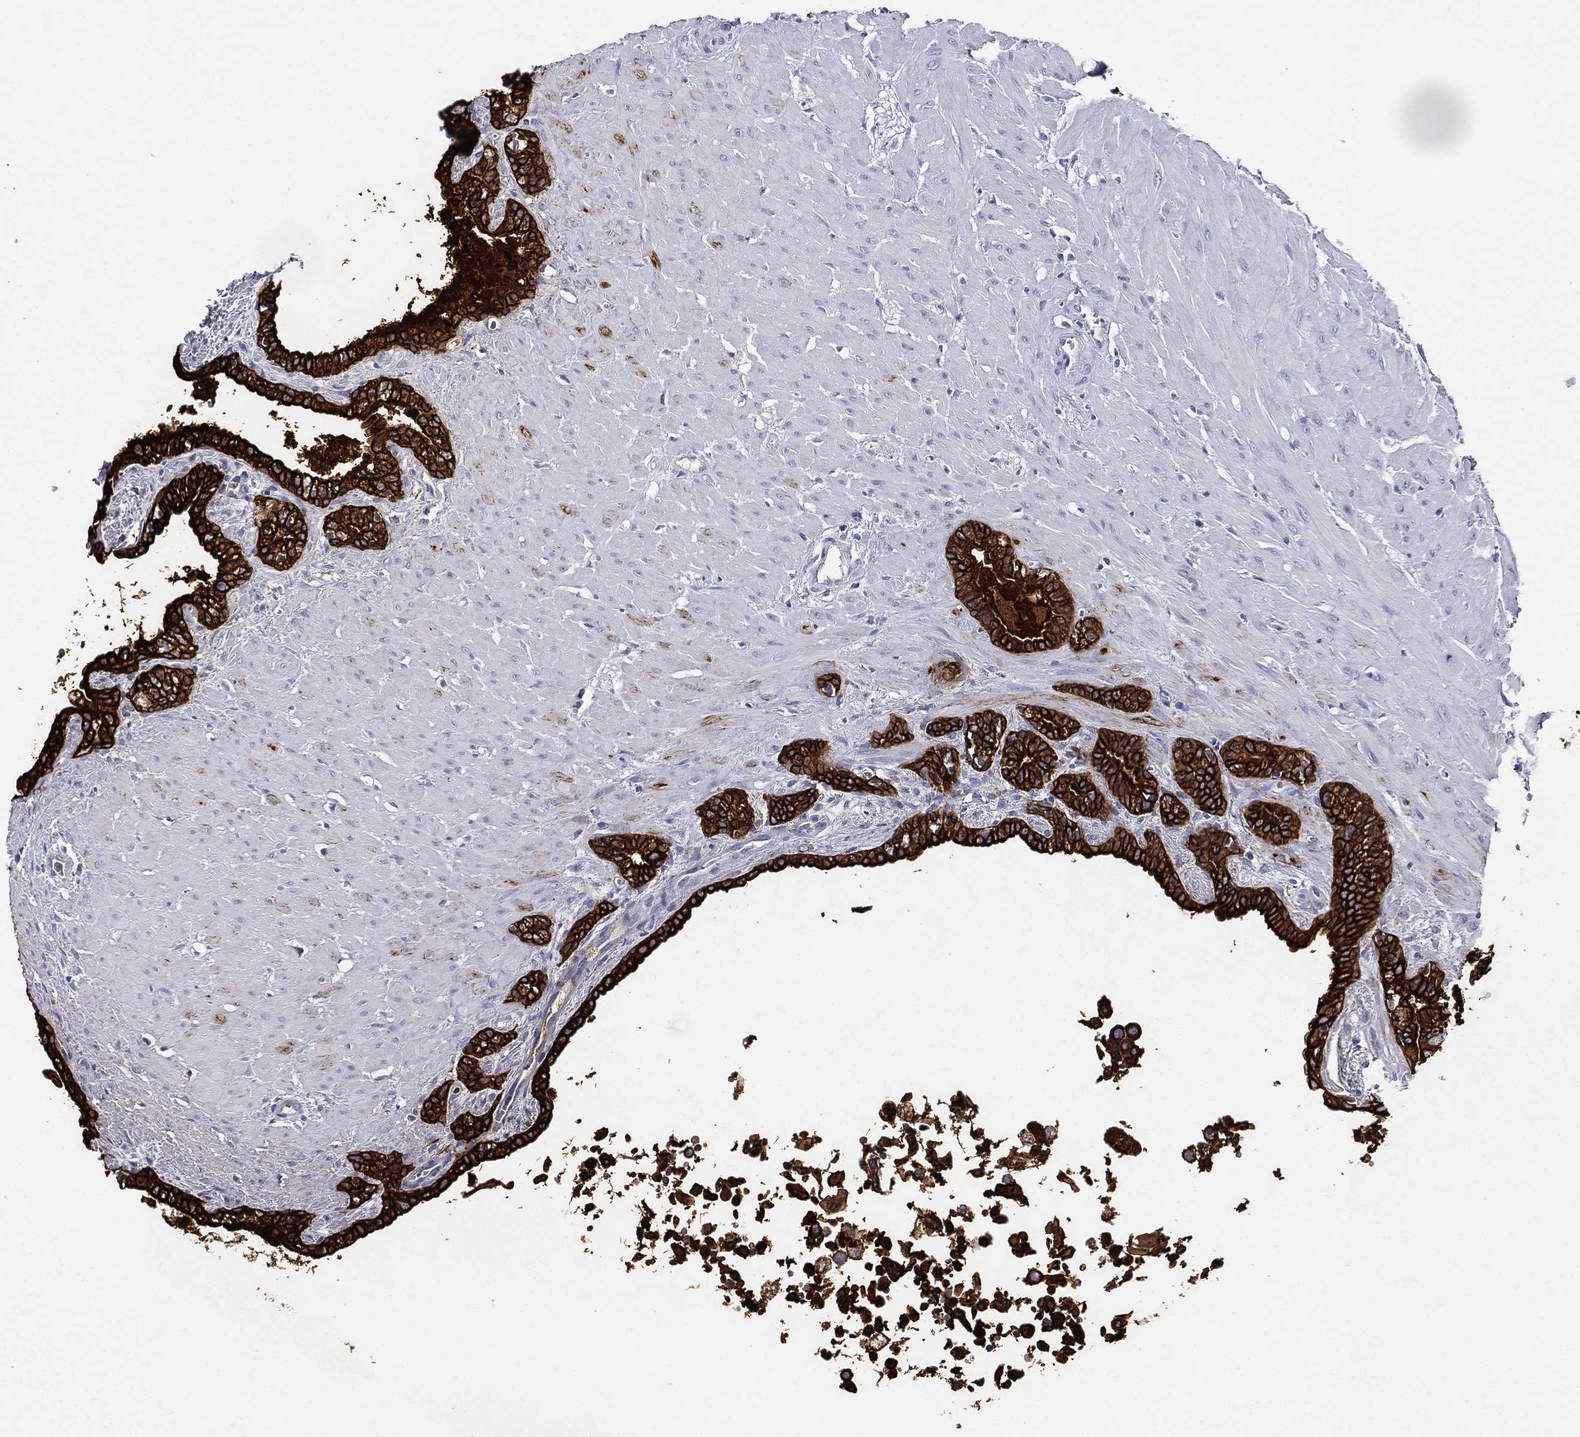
{"staining": {"intensity": "strong", "quantity": ">75%", "location": "cytoplasmic/membranous"}, "tissue": "seminal vesicle", "cell_type": "Glandular cells", "image_type": "normal", "snomed": [{"axis": "morphology", "description": "Normal tissue, NOS"}, {"axis": "morphology", "description": "Urothelial carcinoma, NOS"}, {"axis": "topography", "description": "Urinary bladder"}, {"axis": "topography", "description": "Seminal veicle"}], "caption": "Human seminal vesicle stained for a protein (brown) reveals strong cytoplasmic/membranous positive staining in approximately >75% of glandular cells.", "gene": "KRT7", "patient": {"sex": "male", "age": 76}}